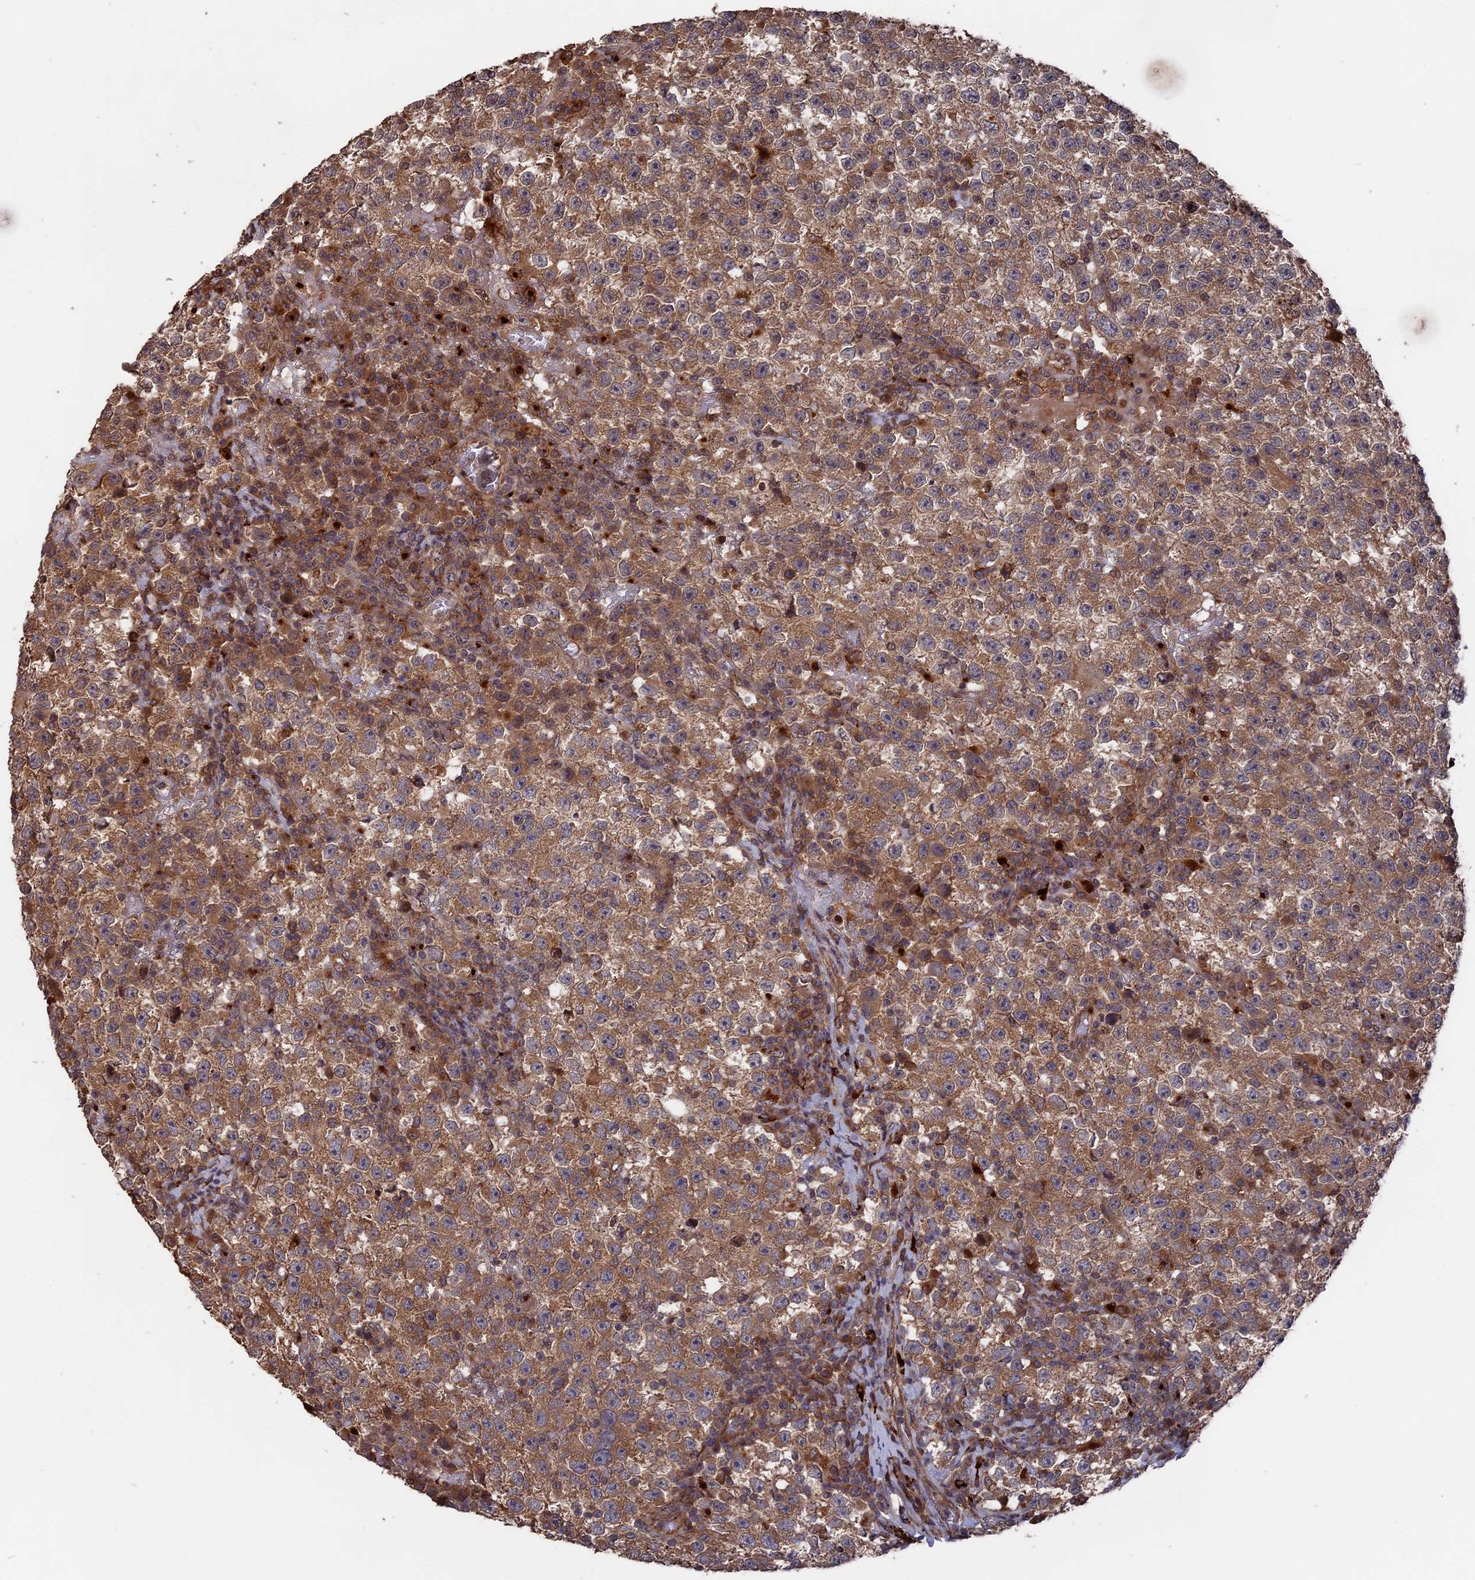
{"staining": {"intensity": "moderate", "quantity": ">75%", "location": "cytoplasmic/membranous"}, "tissue": "testis cancer", "cell_type": "Tumor cells", "image_type": "cancer", "snomed": [{"axis": "morphology", "description": "Seminoma, NOS"}, {"axis": "topography", "description": "Testis"}], "caption": "A brown stain highlights moderate cytoplasmic/membranous staining of a protein in testis cancer (seminoma) tumor cells.", "gene": "TELO2", "patient": {"sex": "male", "age": 22}}